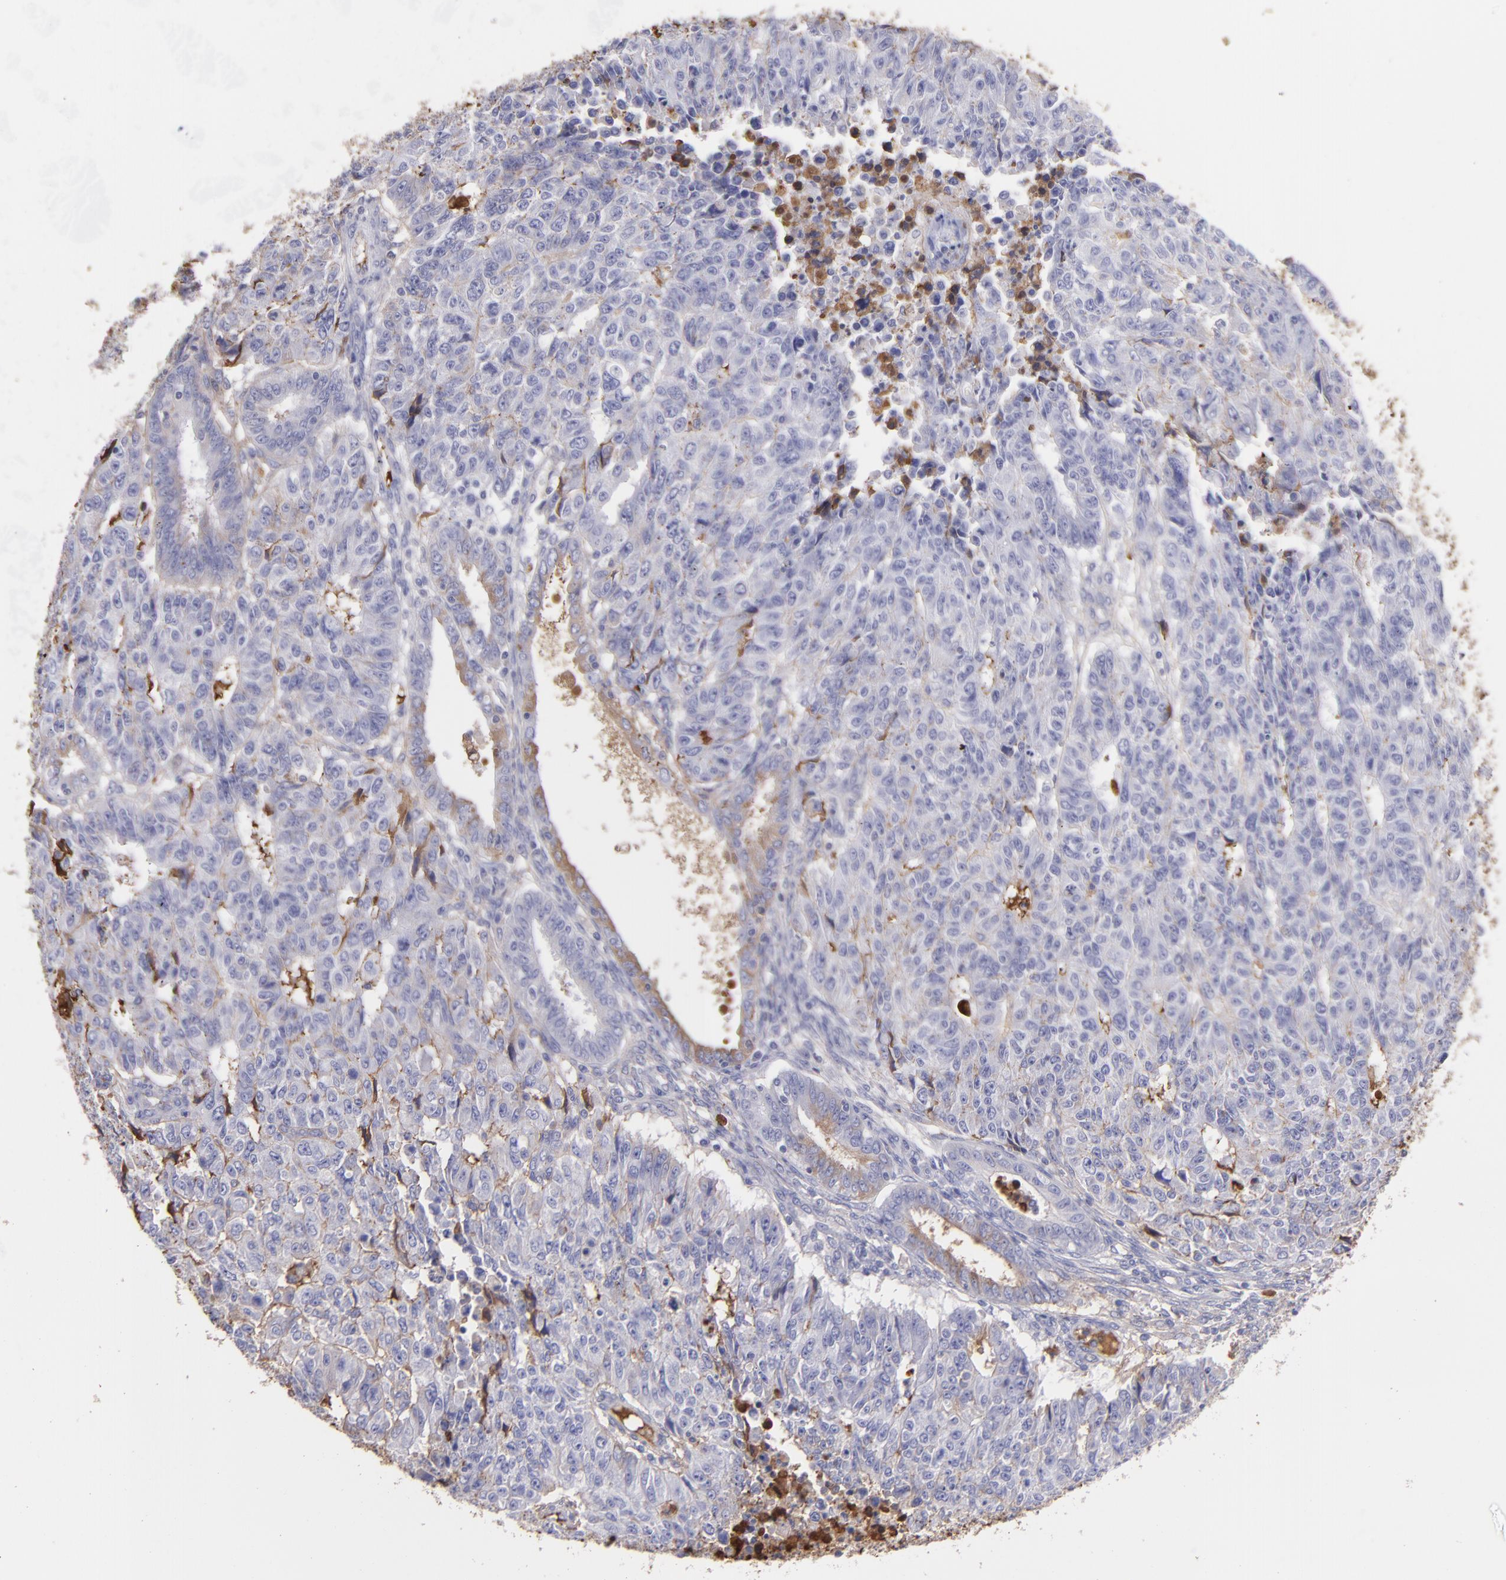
{"staining": {"intensity": "weak", "quantity": "<25%", "location": "cytoplasmic/membranous"}, "tissue": "endometrial cancer", "cell_type": "Tumor cells", "image_type": "cancer", "snomed": [{"axis": "morphology", "description": "Adenocarcinoma, NOS"}, {"axis": "topography", "description": "Endometrium"}], "caption": "There is no significant staining in tumor cells of endometrial cancer (adenocarcinoma).", "gene": "FGB", "patient": {"sex": "female", "age": 42}}